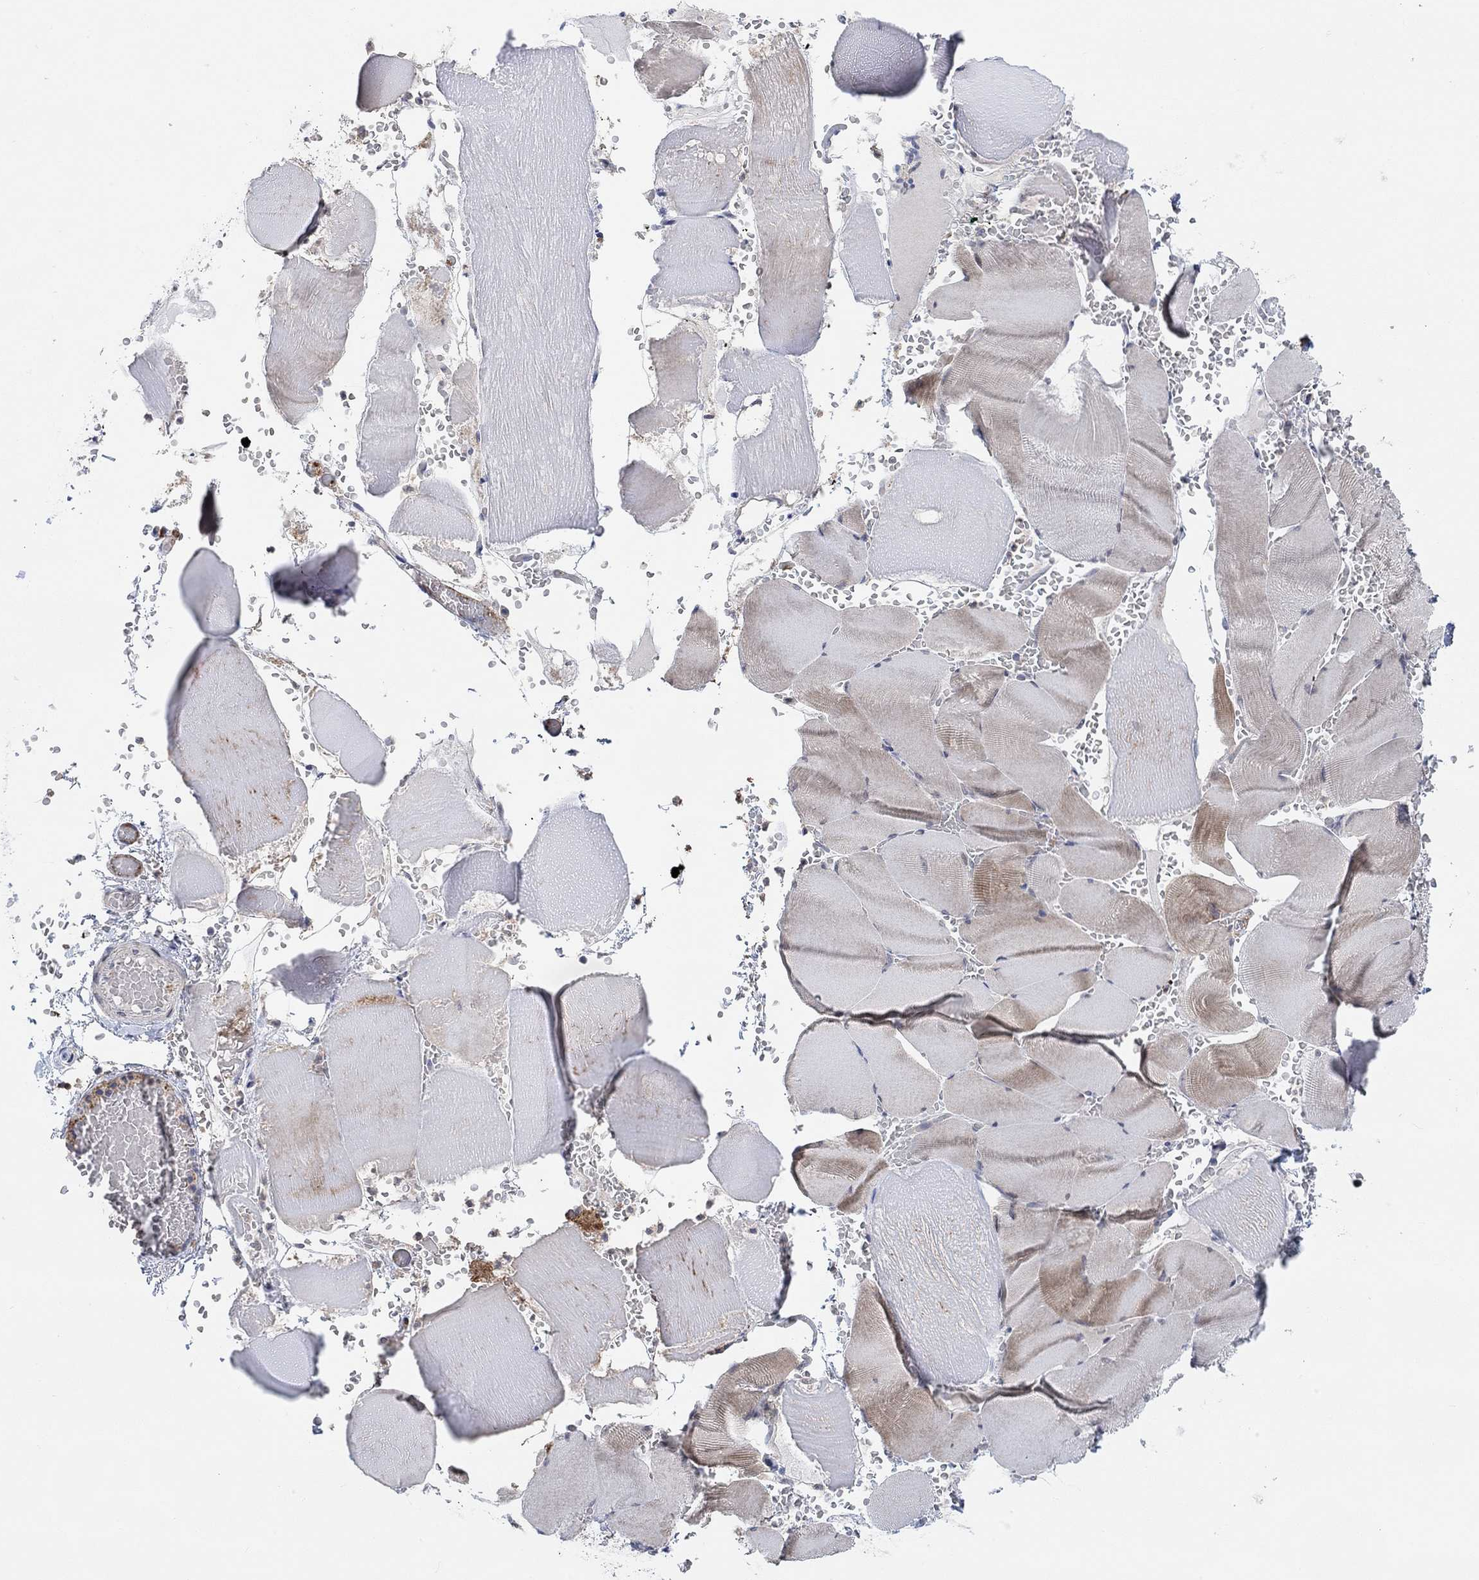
{"staining": {"intensity": "weak", "quantity": "25%-75%", "location": "cytoplasmic/membranous"}, "tissue": "skeletal muscle", "cell_type": "Myocytes", "image_type": "normal", "snomed": [{"axis": "morphology", "description": "Normal tissue, NOS"}, {"axis": "topography", "description": "Skeletal muscle"}], "caption": "Protein expression analysis of benign skeletal muscle demonstrates weak cytoplasmic/membranous expression in about 25%-75% of myocytes. Using DAB (3,3'-diaminobenzidine) (brown) and hematoxylin (blue) stains, captured at high magnification using brightfield microscopy.", "gene": "PMFBP1", "patient": {"sex": "male", "age": 56}}